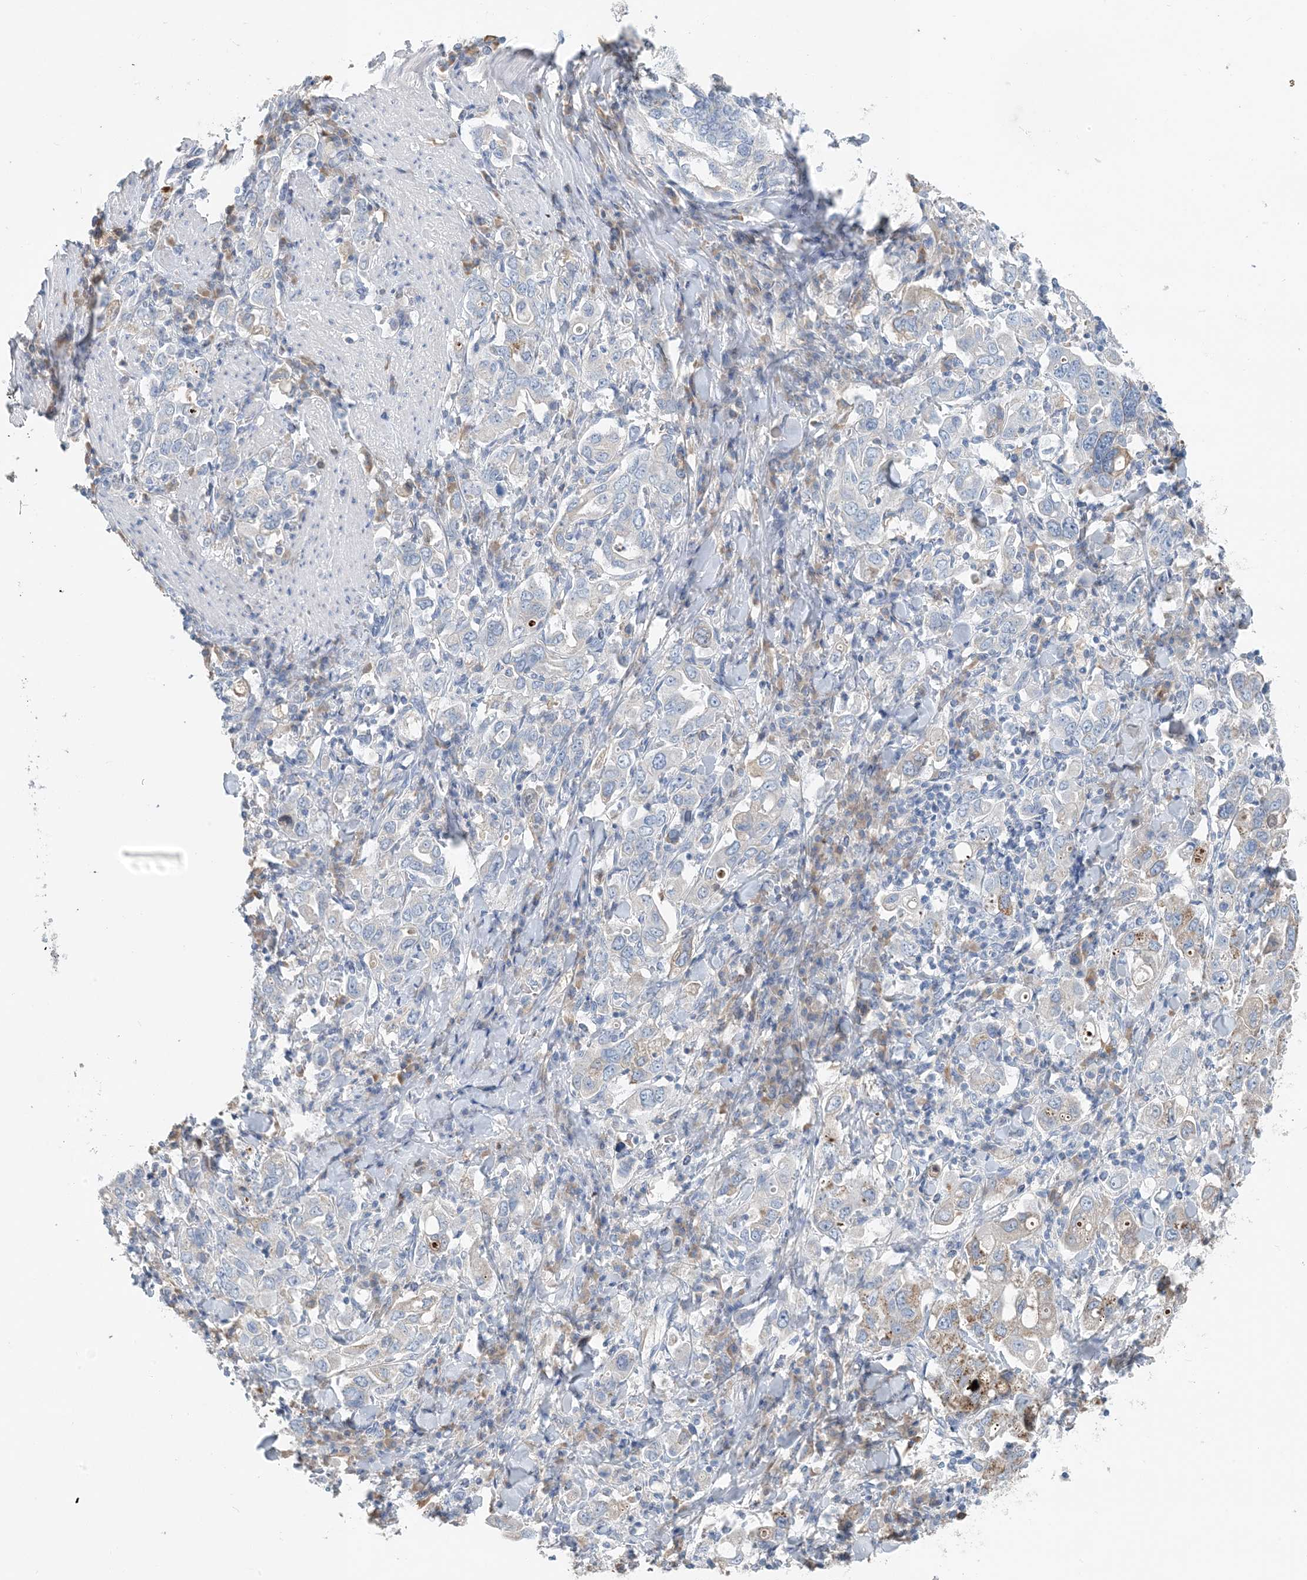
{"staining": {"intensity": "weak", "quantity": "<25%", "location": "cytoplasmic/membranous"}, "tissue": "stomach cancer", "cell_type": "Tumor cells", "image_type": "cancer", "snomed": [{"axis": "morphology", "description": "Adenocarcinoma, NOS"}, {"axis": "topography", "description": "Stomach, upper"}], "caption": "IHC photomicrograph of human stomach cancer stained for a protein (brown), which exhibits no expression in tumor cells. (DAB (3,3'-diaminobenzidine) IHC visualized using brightfield microscopy, high magnification).", "gene": "CTRL", "patient": {"sex": "male", "age": 62}}